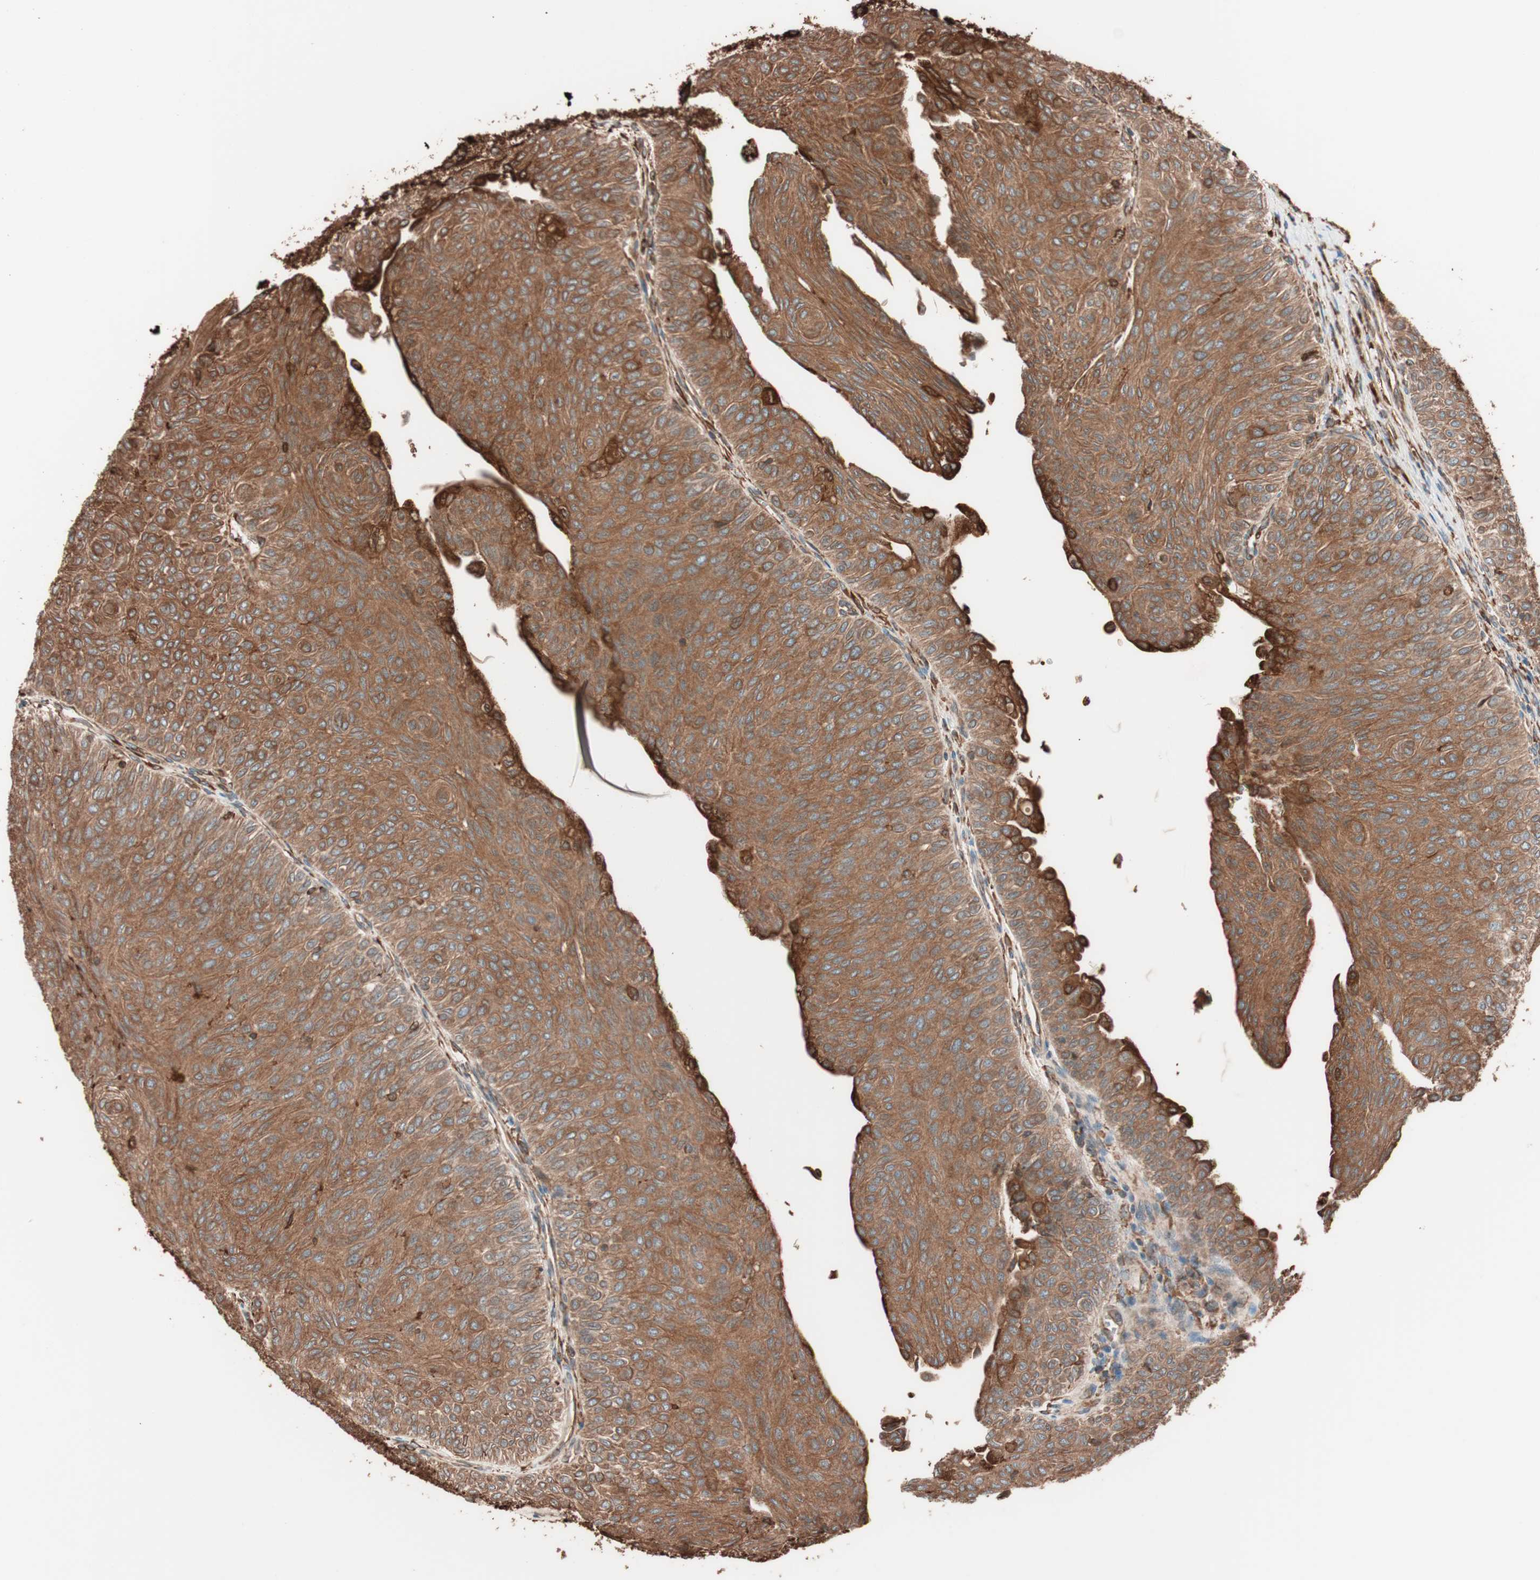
{"staining": {"intensity": "strong", "quantity": ">75%", "location": "cytoplasmic/membranous"}, "tissue": "urothelial cancer", "cell_type": "Tumor cells", "image_type": "cancer", "snomed": [{"axis": "morphology", "description": "Urothelial carcinoma, Low grade"}, {"axis": "topography", "description": "Urinary bladder"}], "caption": "Immunohistochemistry histopathology image of neoplastic tissue: human urothelial cancer stained using IHC demonstrates high levels of strong protein expression localized specifically in the cytoplasmic/membranous of tumor cells, appearing as a cytoplasmic/membranous brown color.", "gene": "VEGFA", "patient": {"sex": "male", "age": 78}}